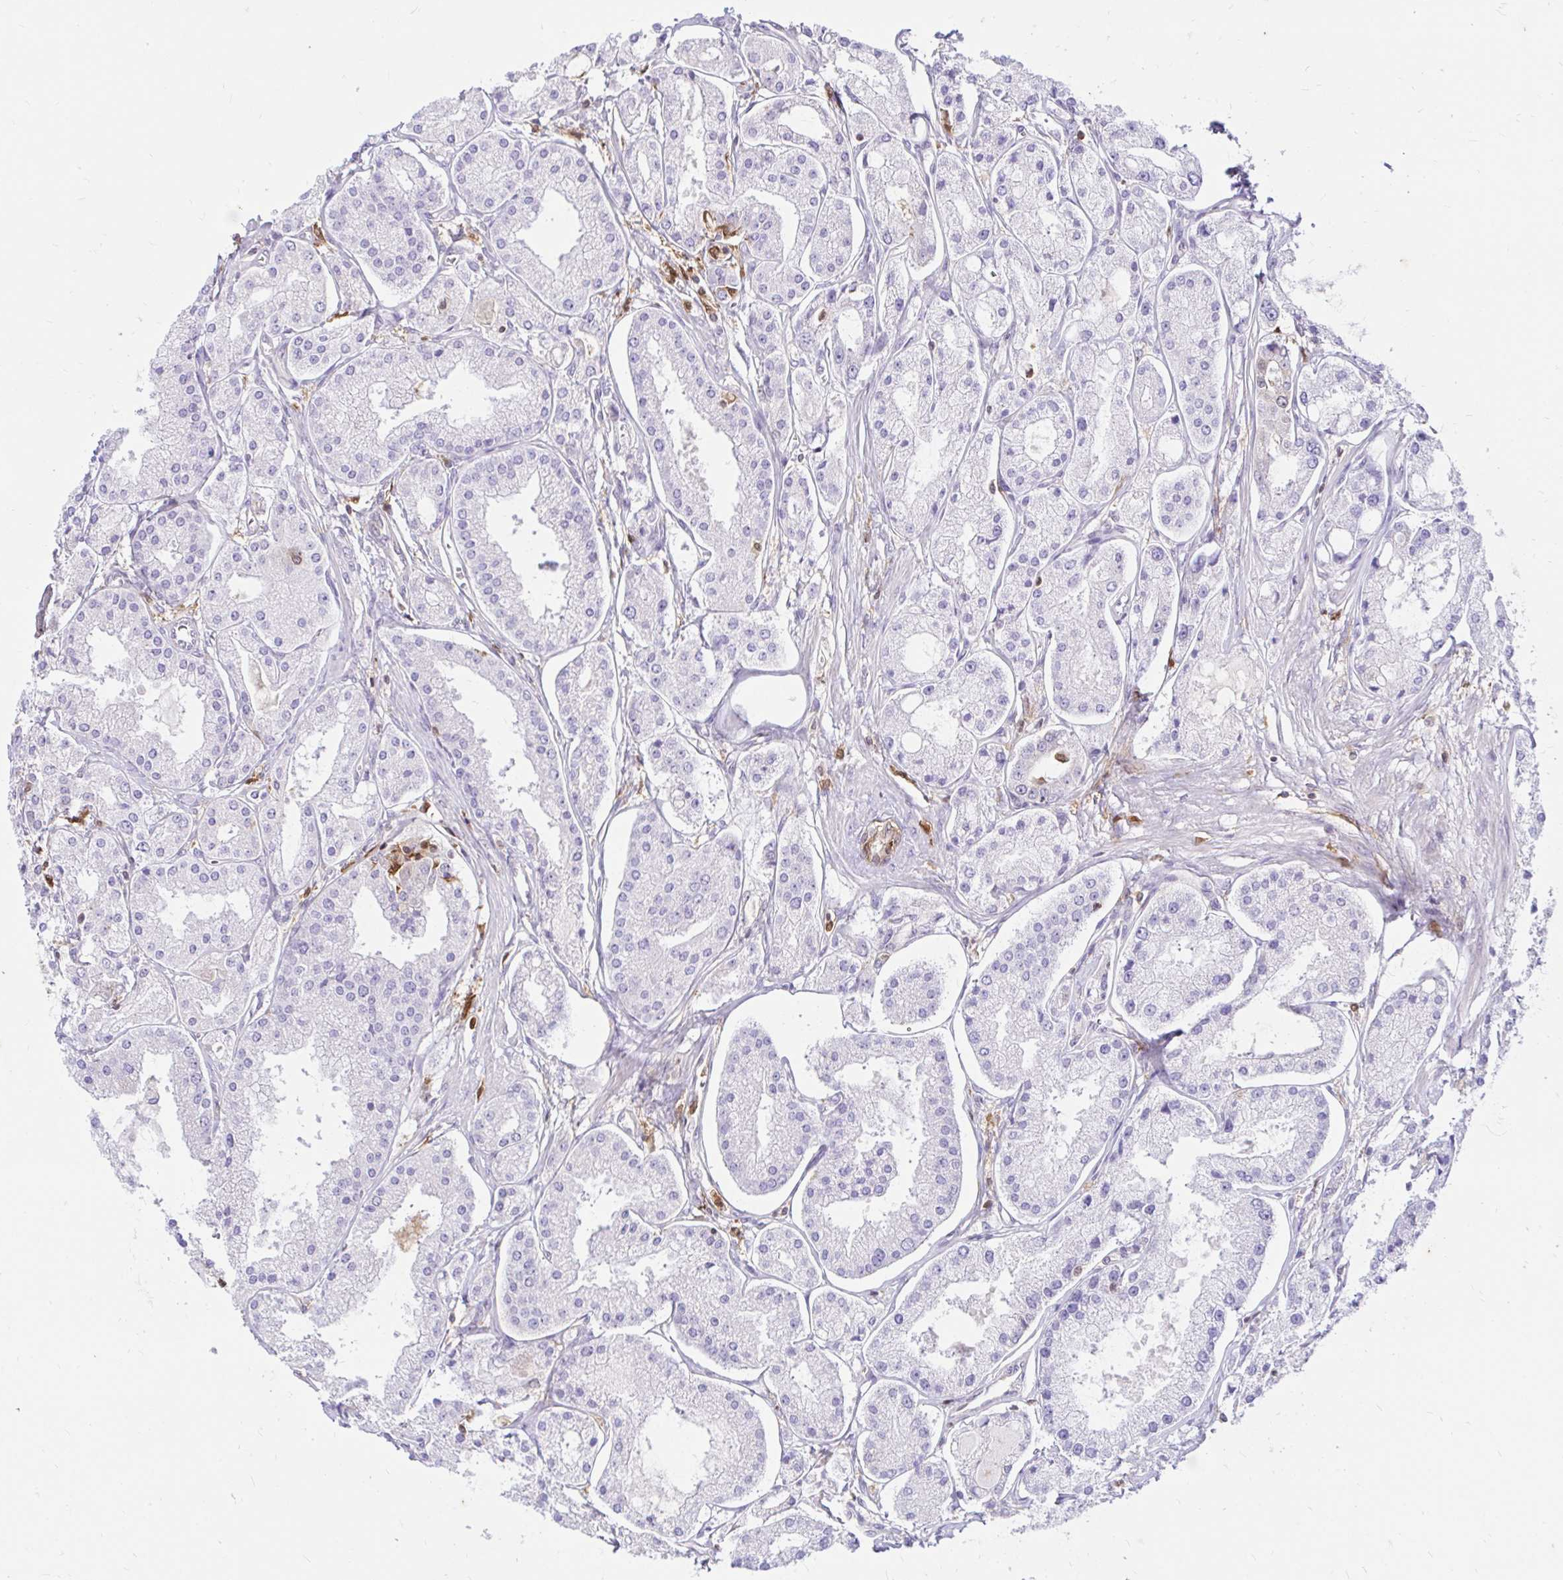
{"staining": {"intensity": "negative", "quantity": "none", "location": "none"}, "tissue": "prostate cancer", "cell_type": "Tumor cells", "image_type": "cancer", "snomed": [{"axis": "morphology", "description": "Adenocarcinoma, High grade"}, {"axis": "topography", "description": "Prostate"}], "caption": "This is a photomicrograph of IHC staining of prostate cancer, which shows no staining in tumor cells. Nuclei are stained in blue.", "gene": "PYCARD", "patient": {"sex": "male", "age": 66}}